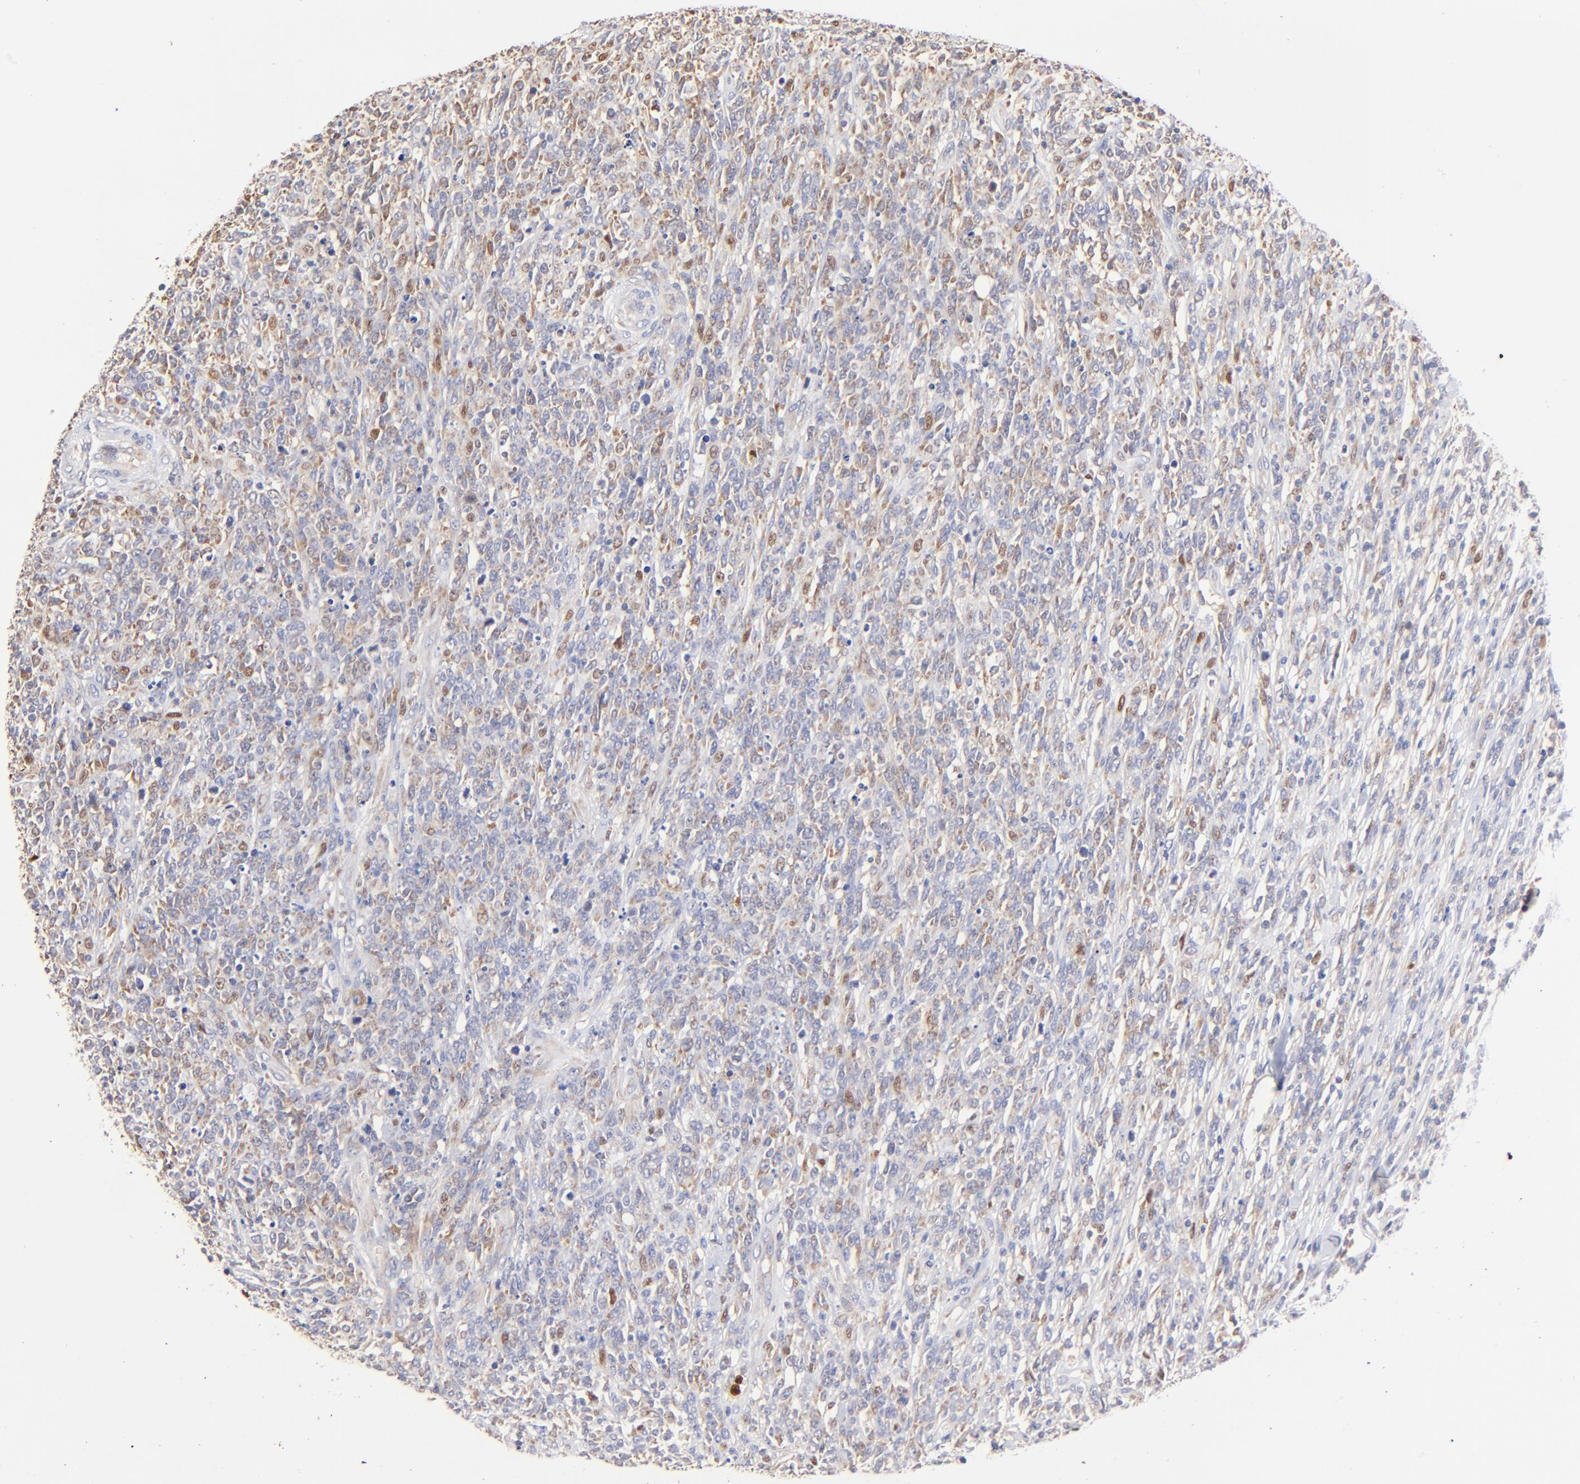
{"staining": {"intensity": "moderate", "quantity": "<25%", "location": "cytoplasmic/membranous,nuclear"}, "tissue": "lymphoma", "cell_type": "Tumor cells", "image_type": "cancer", "snomed": [{"axis": "morphology", "description": "Malignant lymphoma, non-Hodgkin's type, High grade"}, {"axis": "topography", "description": "Lymph node"}], "caption": "DAB (3,3'-diaminobenzidine) immunohistochemical staining of high-grade malignant lymphoma, non-Hodgkin's type shows moderate cytoplasmic/membranous and nuclear protein positivity in approximately <25% of tumor cells.", "gene": "BBOF1", "patient": {"sex": "female", "age": 73}}